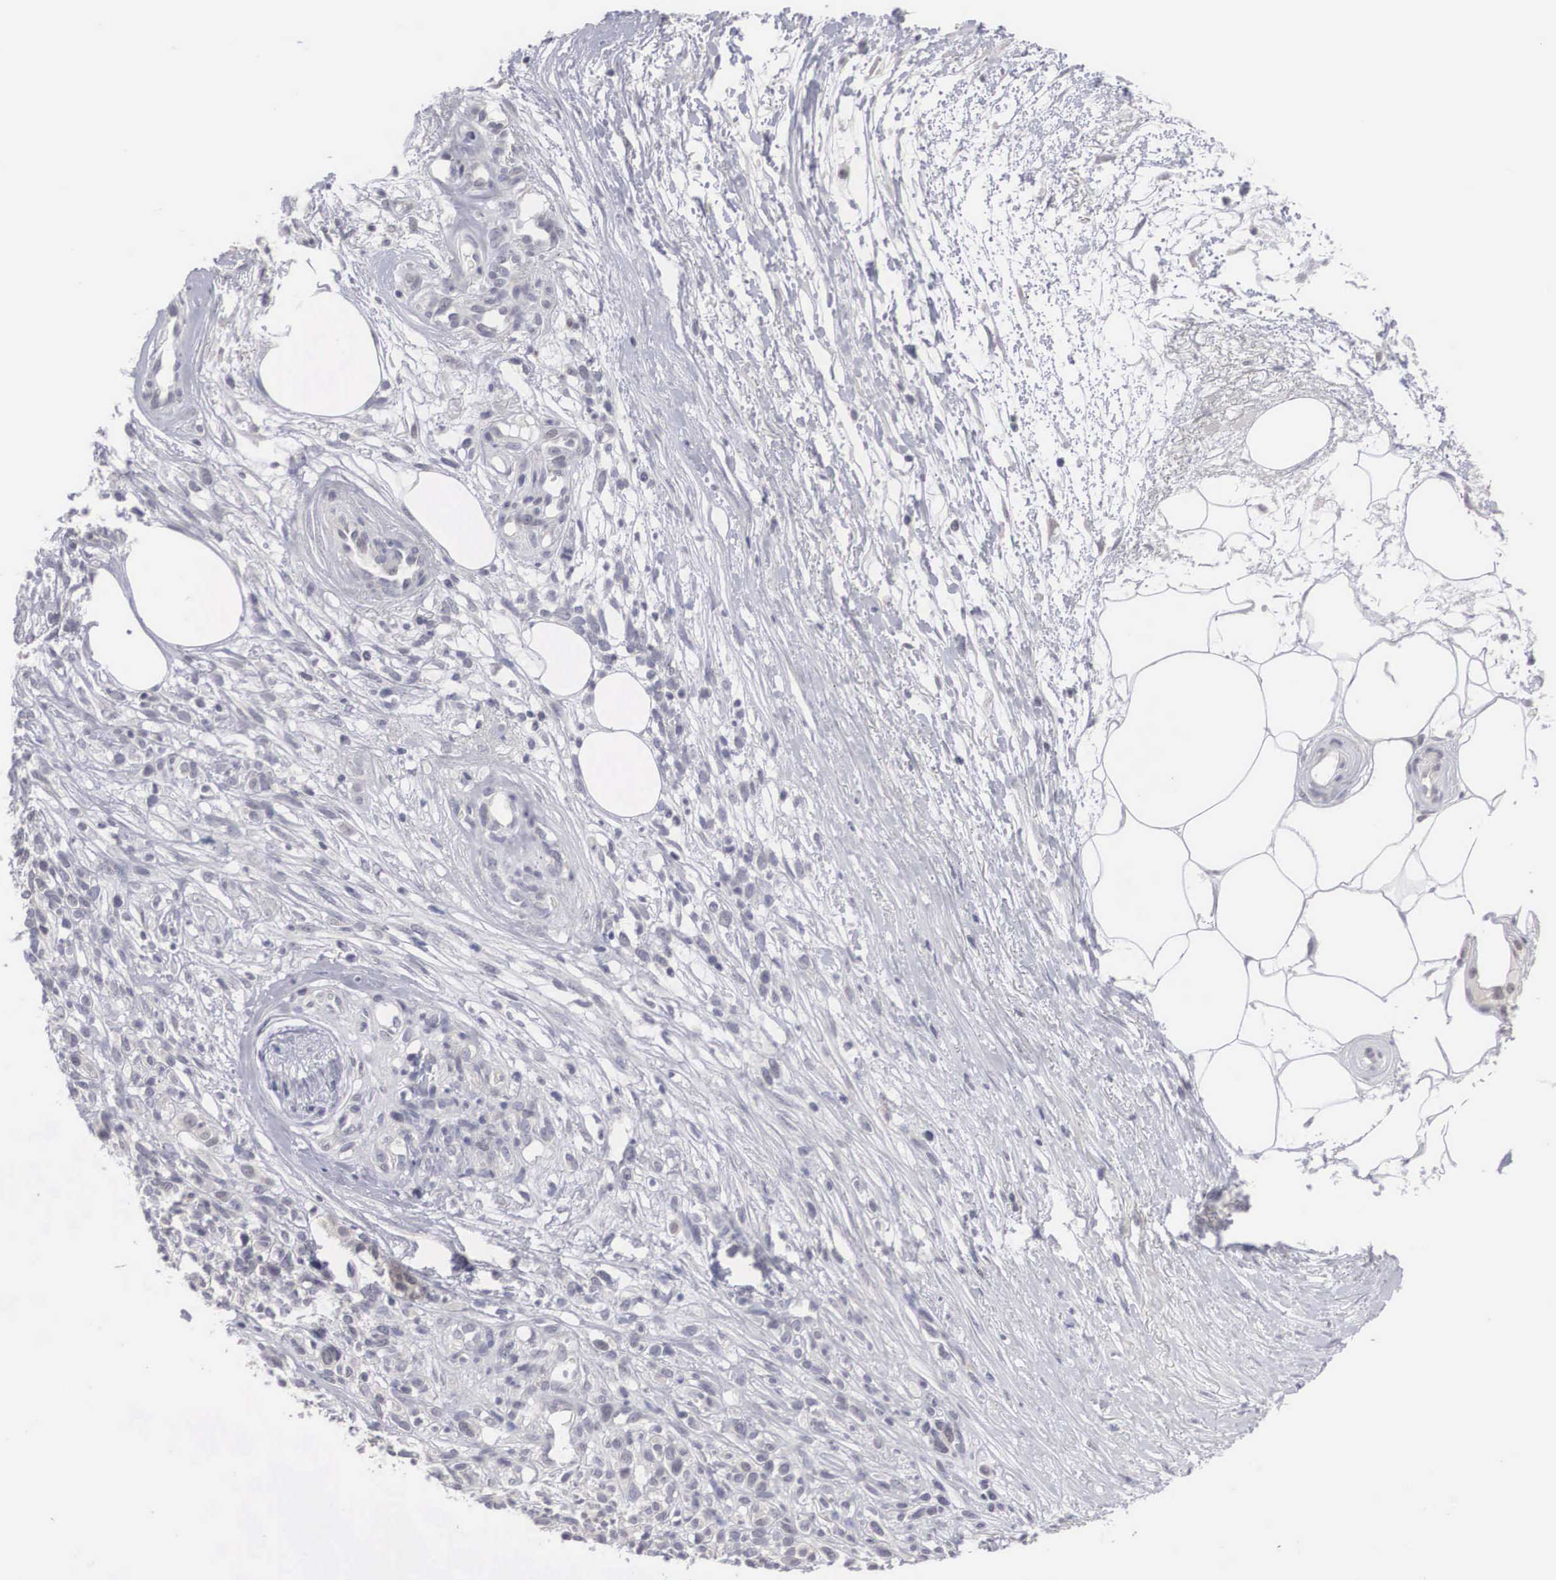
{"staining": {"intensity": "negative", "quantity": "none", "location": "none"}, "tissue": "melanoma", "cell_type": "Tumor cells", "image_type": "cancer", "snomed": [{"axis": "morphology", "description": "Malignant melanoma, NOS"}, {"axis": "topography", "description": "Skin"}], "caption": "A micrograph of melanoma stained for a protein demonstrates no brown staining in tumor cells. (DAB IHC, high magnification).", "gene": "WDR89", "patient": {"sex": "female", "age": 85}}